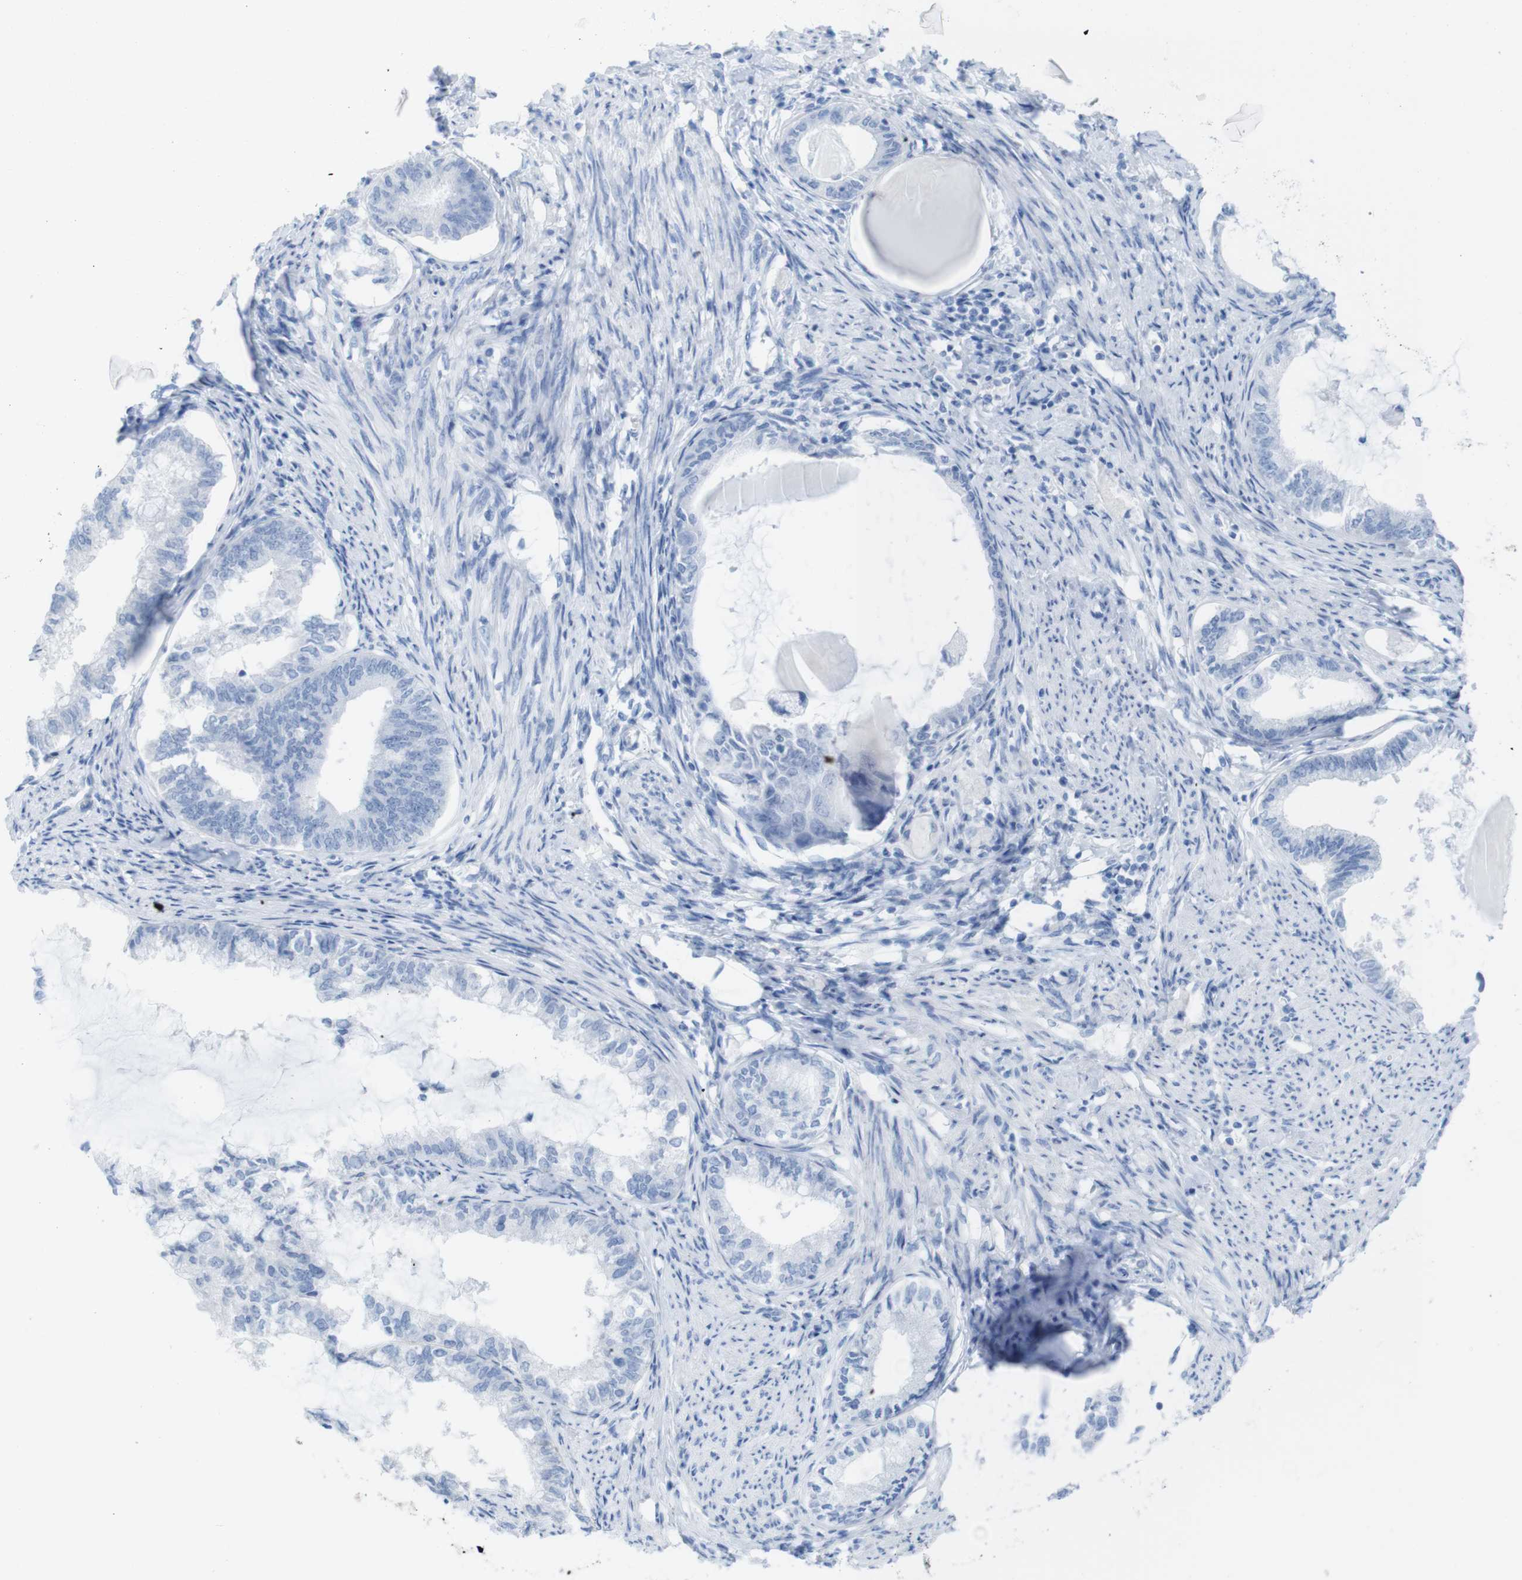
{"staining": {"intensity": "negative", "quantity": "none", "location": "none"}, "tissue": "endometrial cancer", "cell_type": "Tumor cells", "image_type": "cancer", "snomed": [{"axis": "morphology", "description": "Adenocarcinoma, NOS"}, {"axis": "topography", "description": "Endometrium"}], "caption": "An immunohistochemistry (IHC) micrograph of endometrial adenocarcinoma is shown. There is no staining in tumor cells of endometrial adenocarcinoma. (DAB IHC with hematoxylin counter stain).", "gene": "MYH7", "patient": {"sex": "female", "age": 86}}